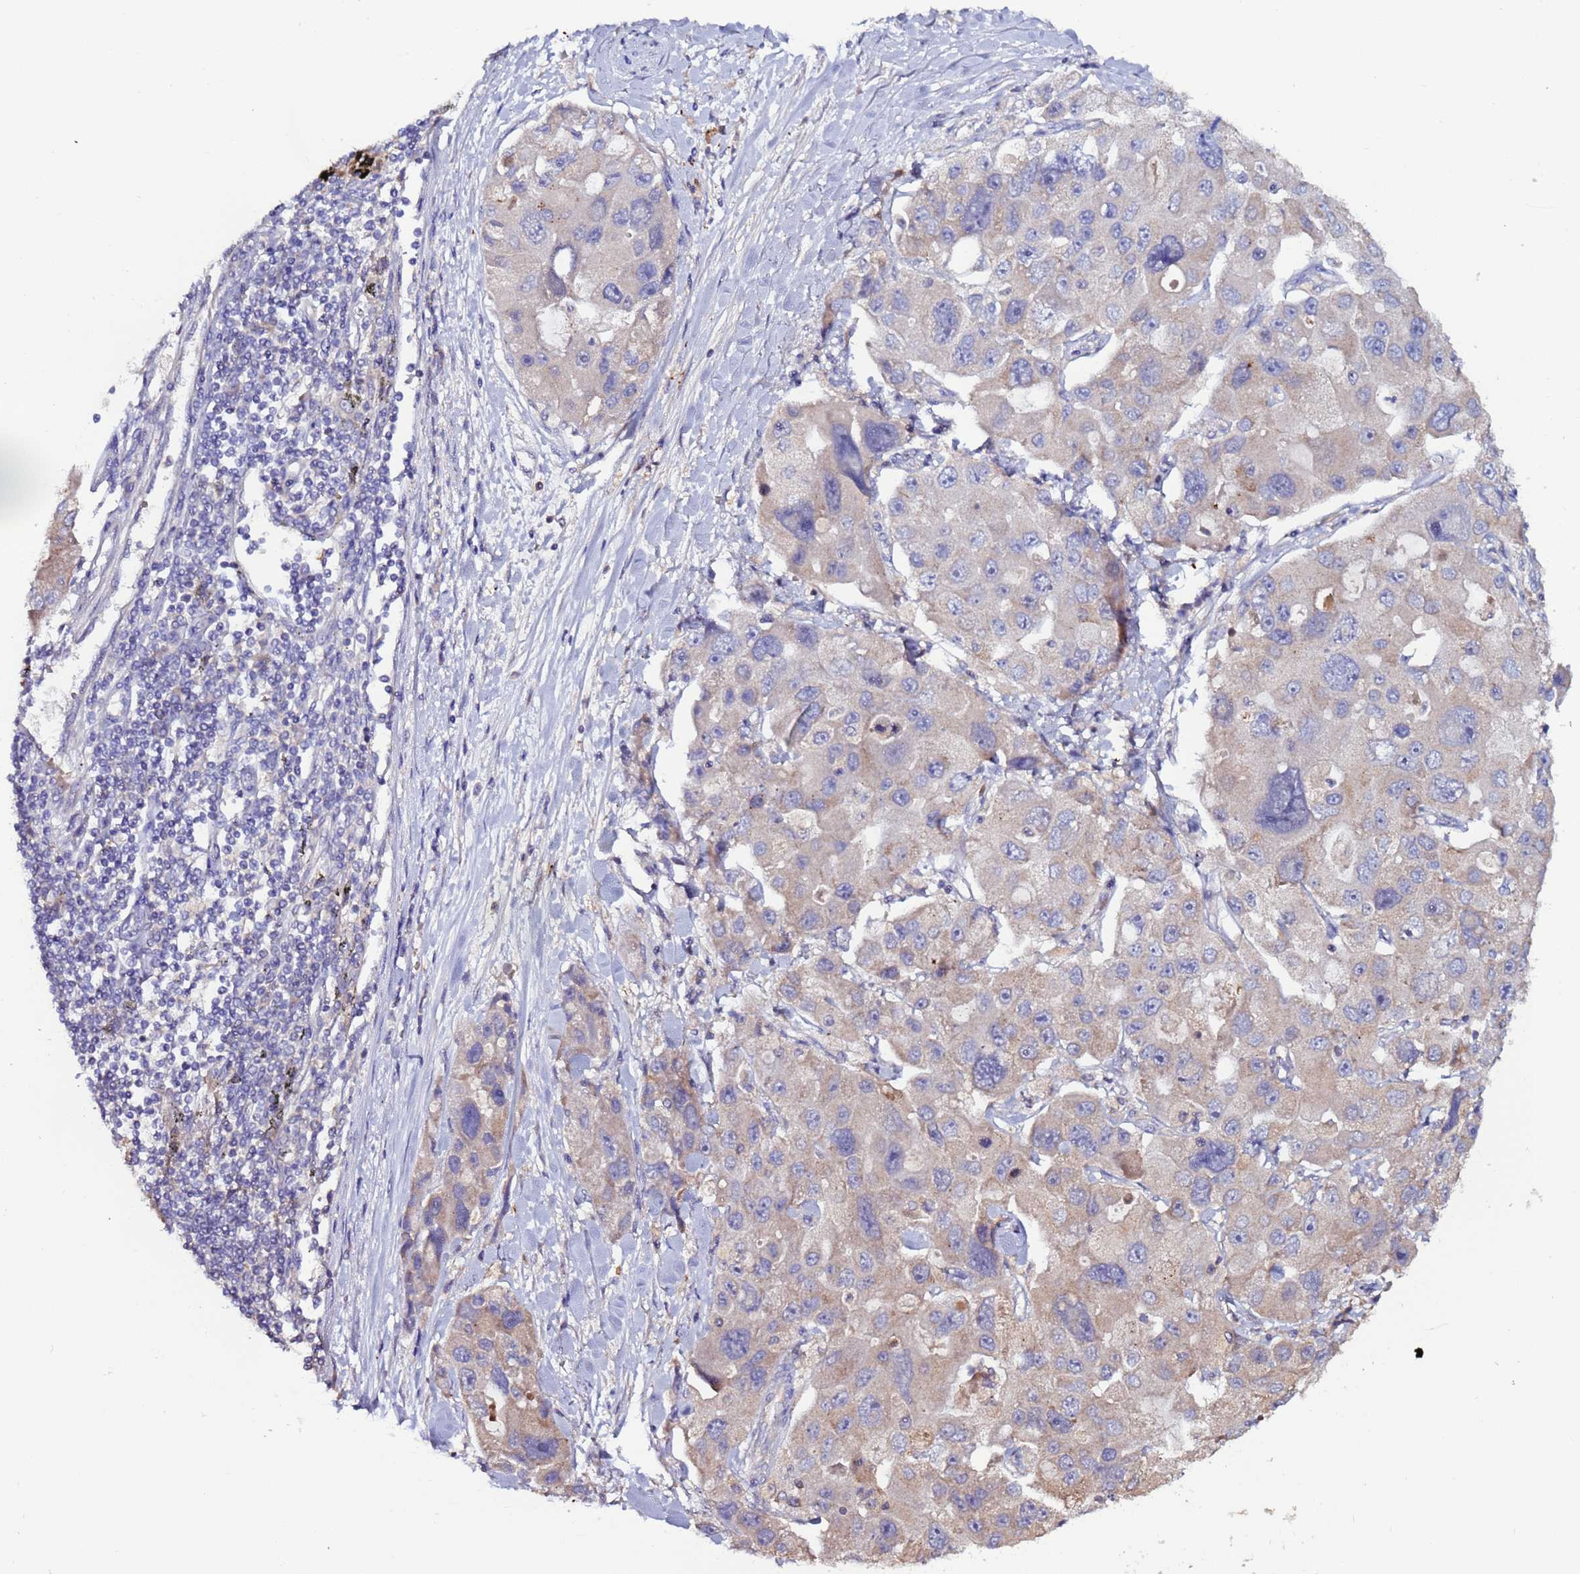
{"staining": {"intensity": "weak", "quantity": "<25%", "location": "cytoplasmic/membranous"}, "tissue": "lung cancer", "cell_type": "Tumor cells", "image_type": "cancer", "snomed": [{"axis": "morphology", "description": "Adenocarcinoma, NOS"}, {"axis": "topography", "description": "Lung"}], "caption": "Protein analysis of lung adenocarcinoma shows no significant expression in tumor cells.", "gene": "RPS15A", "patient": {"sex": "female", "age": 54}}